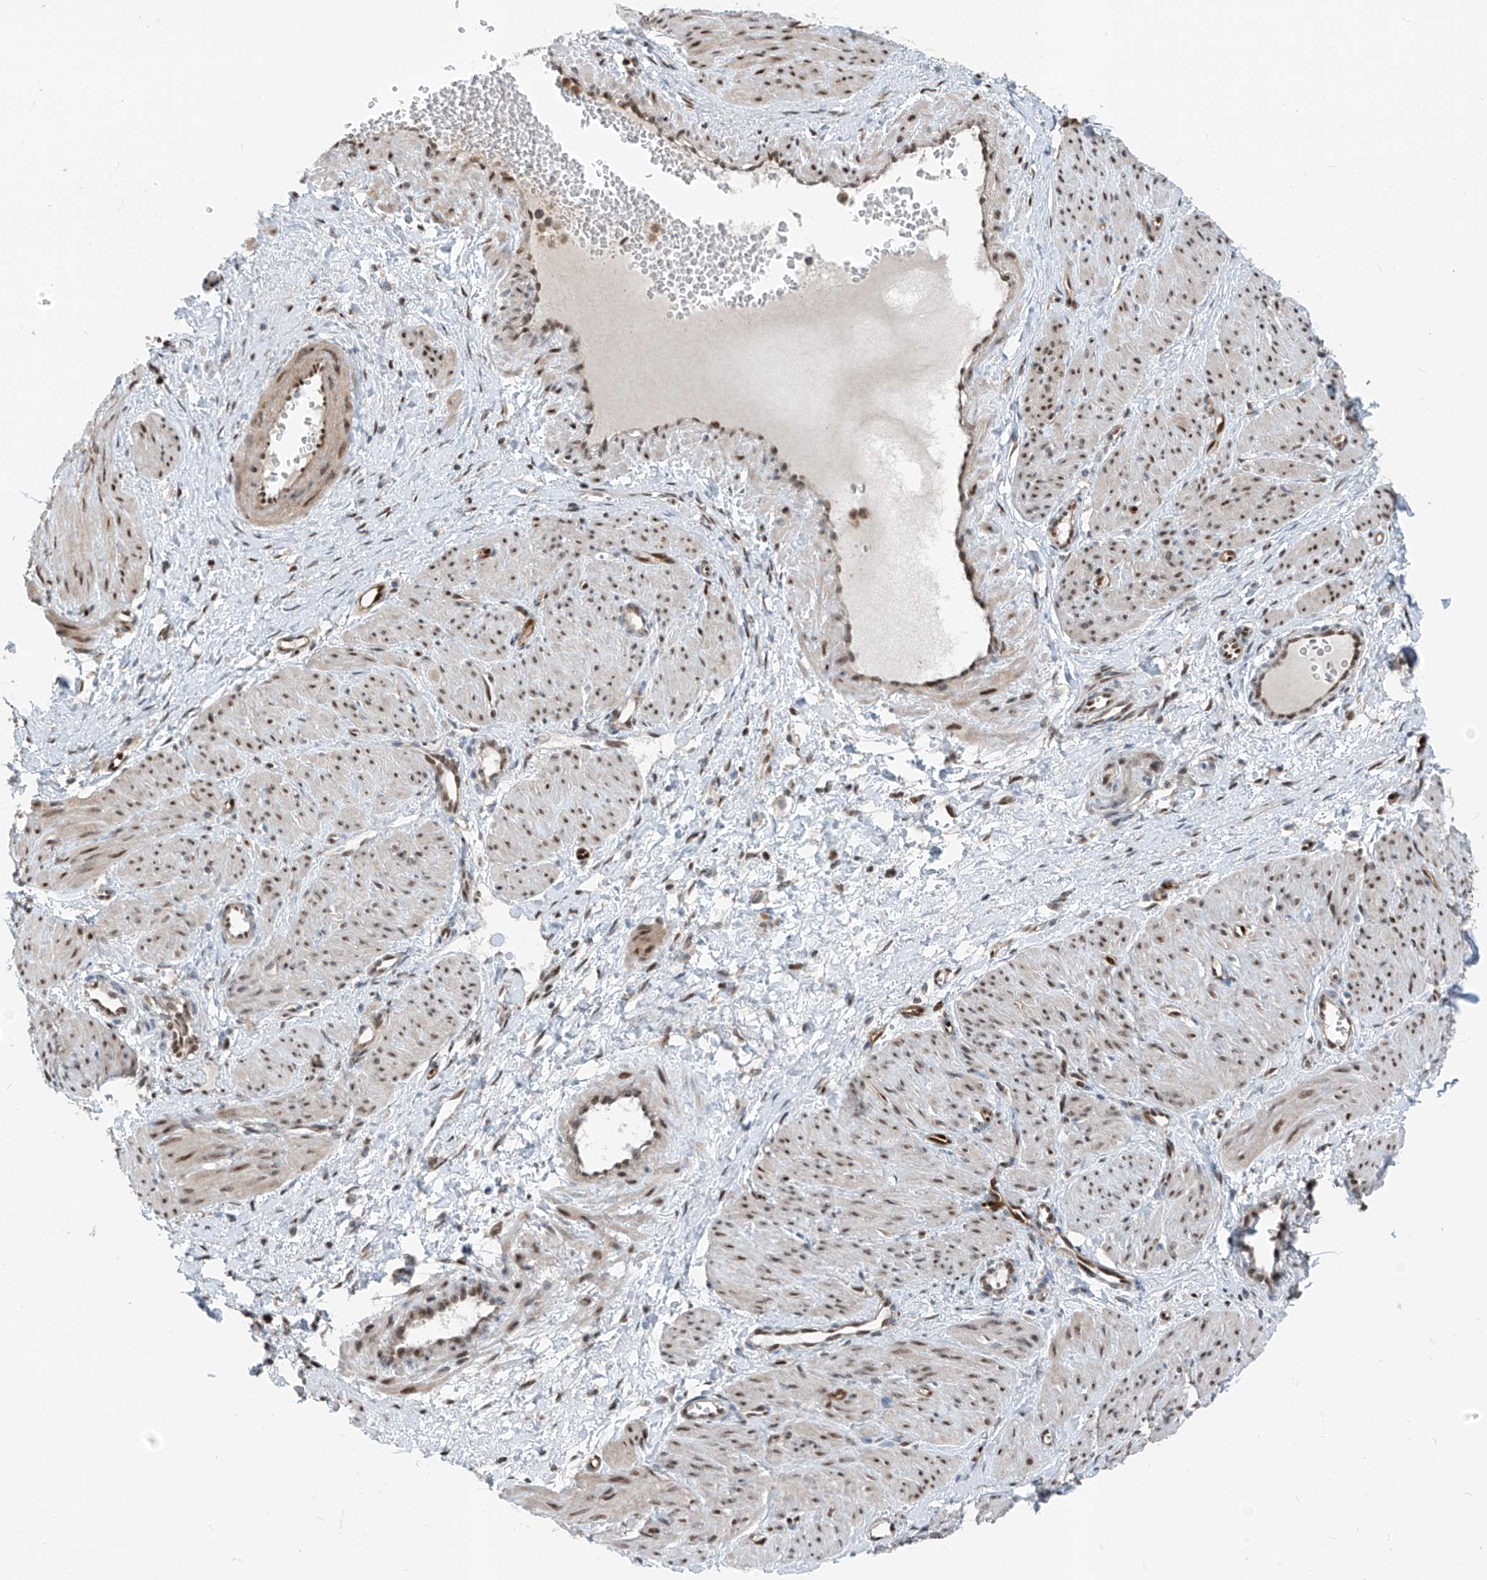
{"staining": {"intensity": "moderate", "quantity": ">75%", "location": "nuclear"}, "tissue": "smooth muscle", "cell_type": "Smooth muscle cells", "image_type": "normal", "snomed": [{"axis": "morphology", "description": "Normal tissue, NOS"}, {"axis": "topography", "description": "Endometrium"}], "caption": "A brown stain shows moderate nuclear staining of a protein in smooth muscle cells of benign smooth muscle. Immunohistochemistry stains the protein in brown and the nuclei are stained blue.", "gene": "RBP7", "patient": {"sex": "female", "age": 33}}